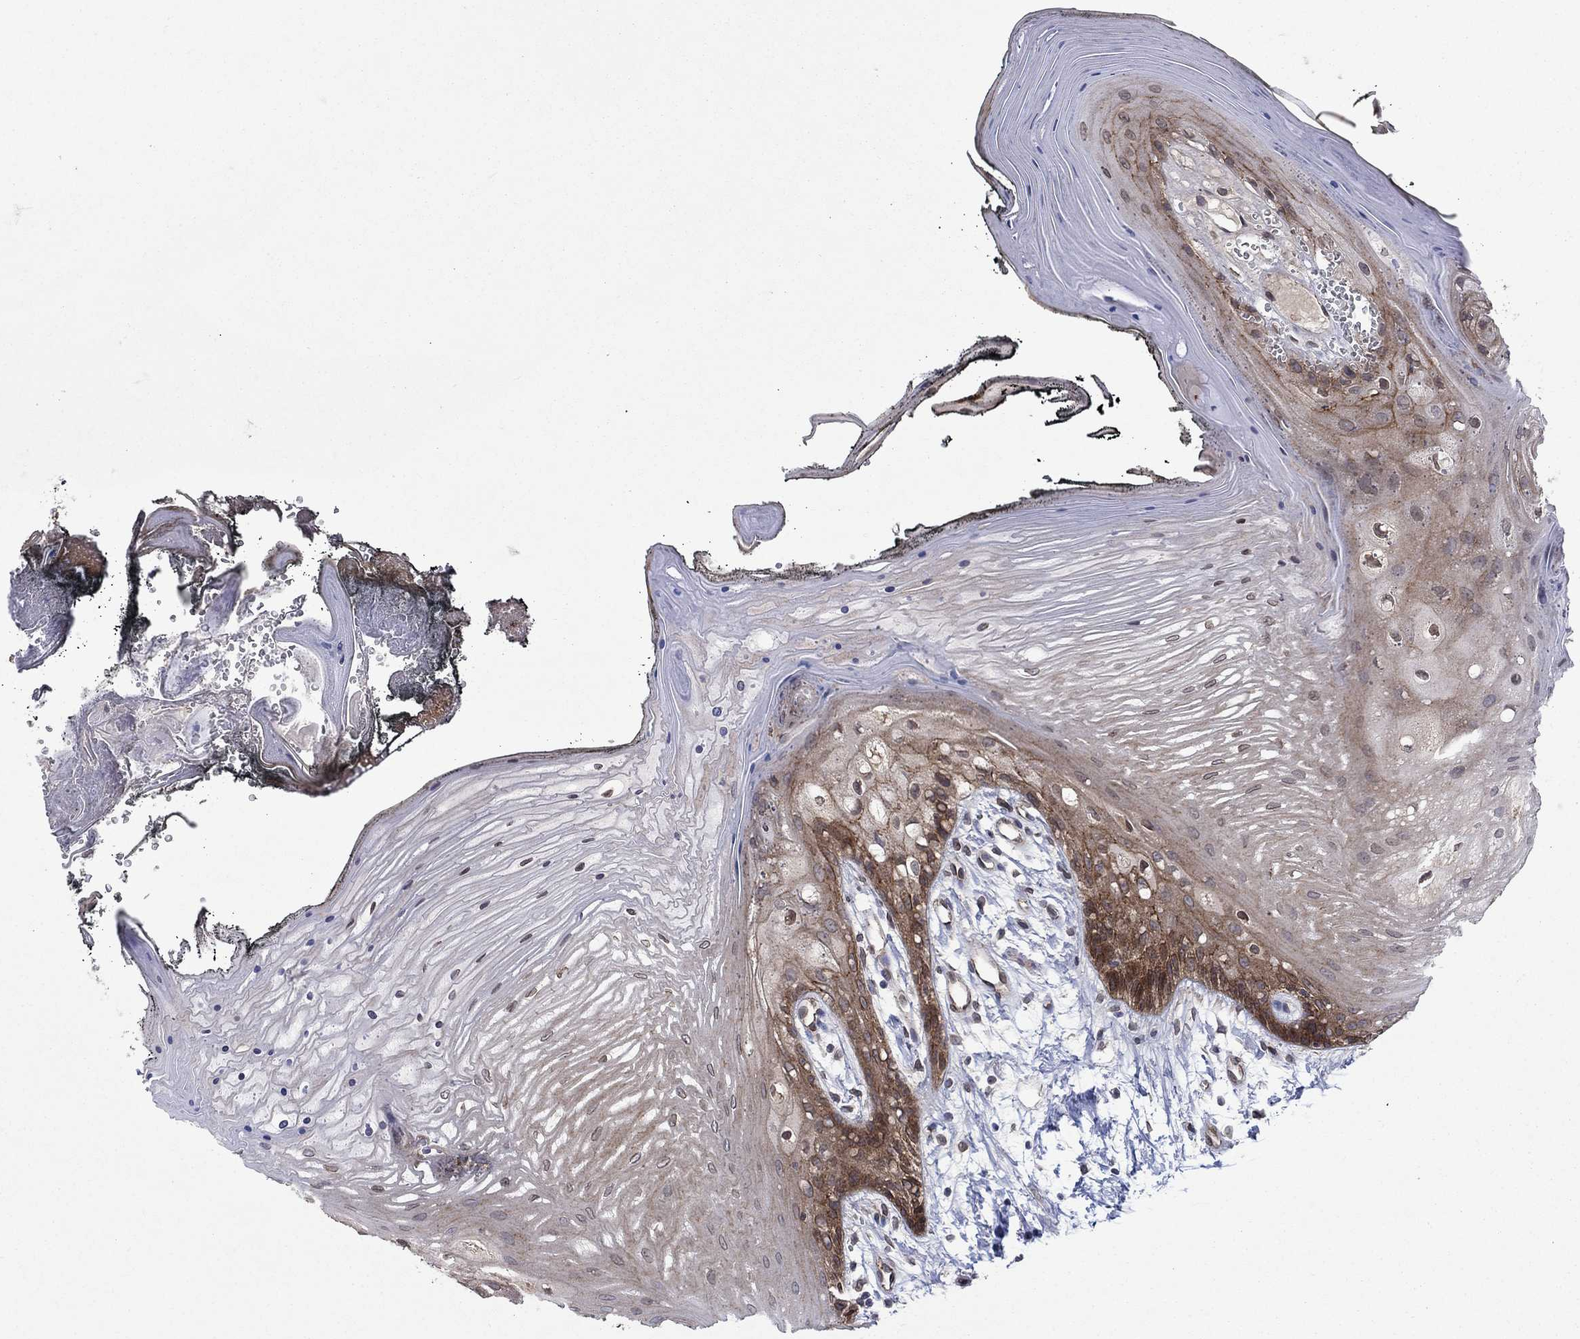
{"staining": {"intensity": "moderate", "quantity": ">75%", "location": "cytoplasmic/membranous"}, "tissue": "oral mucosa", "cell_type": "Squamous epithelial cells", "image_type": "normal", "snomed": [{"axis": "morphology", "description": "Normal tissue, NOS"}, {"axis": "morphology", "description": "Squamous cell carcinoma, NOS"}, {"axis": "topography", "description": "Oral tissue"}, {"axis": "topography", "description": "Head-Neck"}], "caption": "About >75% of squamous epithelial cells in normal human oral mucosa show moderate cytoplasmic/membranous protein expression as visualized by brown immunohistochemical staining.", "gene": "EMC9", "patient": {"sex": "male", "age": 65}}